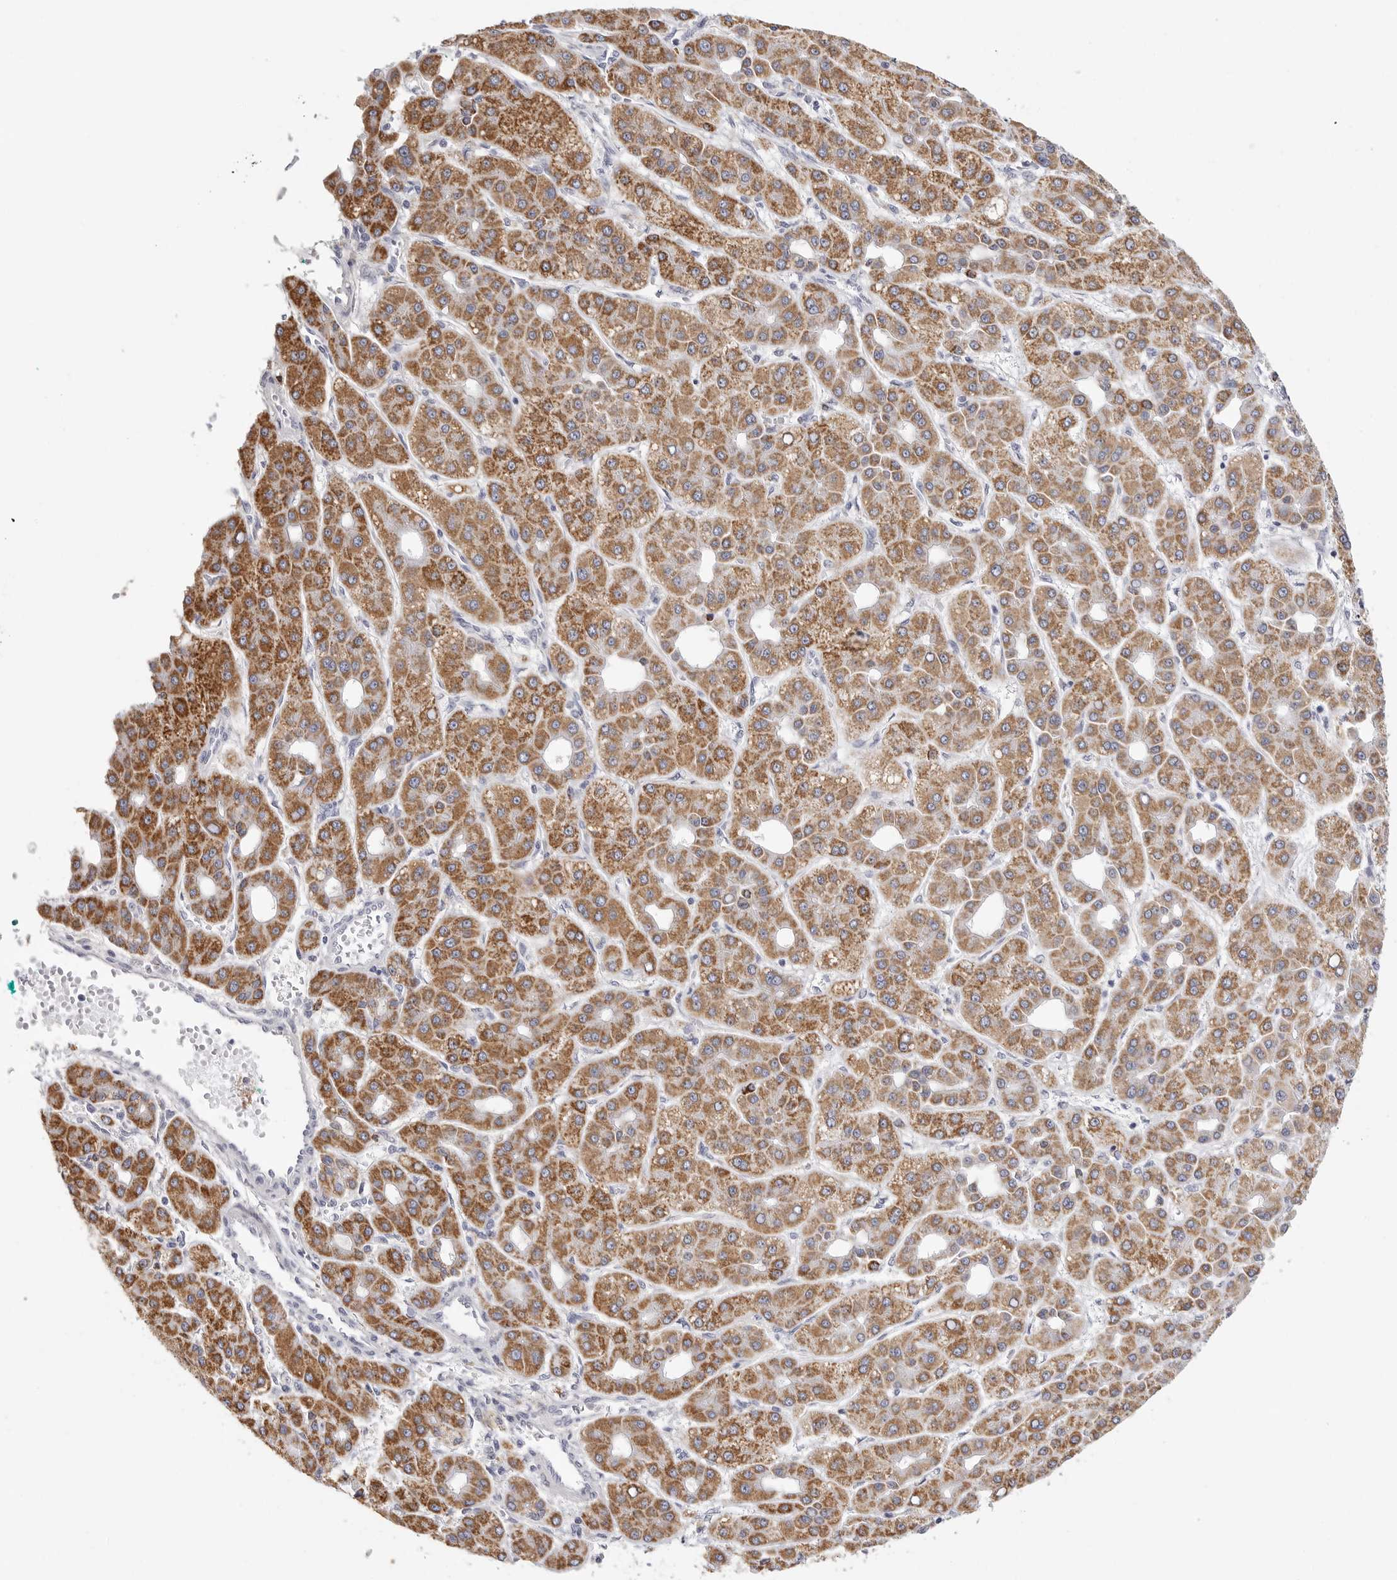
{"staining": {"intensity": "moderate", "quantity": ">75%", "location": "cytoplasmic/membranous"}, "tissue": "liver cancer", "cell_type": "Tumor cells", "image_type": "cancer", "snomed": [{"axis": "morphology", "description": "Carcinoma, Hepatocellular, NOS"}, {"axis": "topography", "description": "Liver"}], "caption": "The photomicrograph shows a brown stain indicating the presence of a protein in the cytoplasmic/membranous of tumor cells in liver cancer (hepatocellular carcinoma).", "gene": "ELP3", "patient": {"sex": "male", "age": 65}}